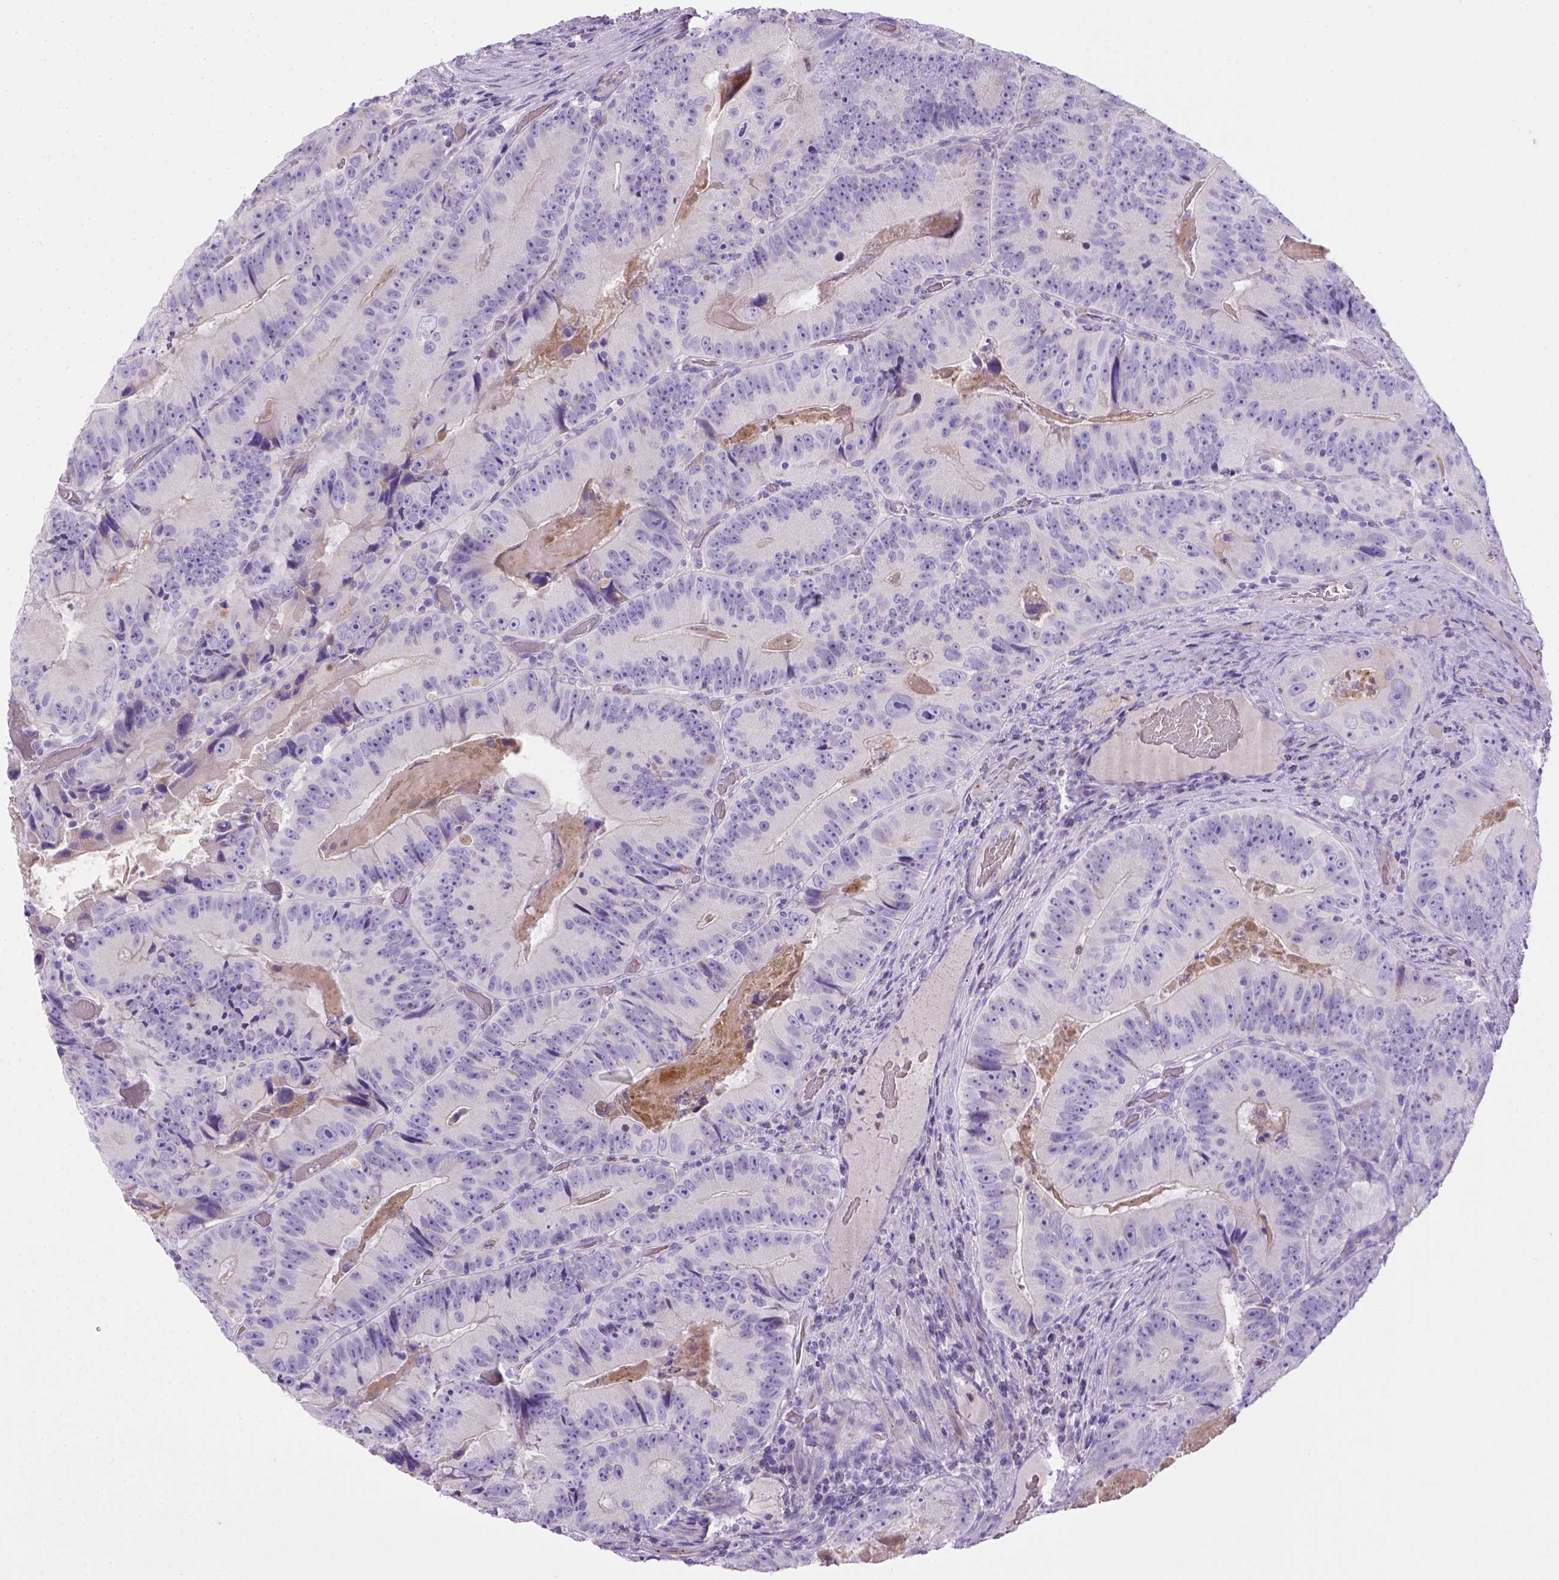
{"staining": {"intensity": "negative", "quantity": "none", "location": "none"}, "tissue": "colorectal cancer", "cell_type": "Tumor cells", "image_type": "cancer", "snomed": [{"axis": "morphology", "description": "Adenocarcinoma, NOS"}, {"axis": "topography", "description": "Colon"}], "caption": "DAB (3,3'-diaminobenzidine) immunohistochemical staining of colorectal adenocarcinoma demonstrates no significant expression in tumor cells. The staining was performed using DAB (3,3'-diaminobenzidine) to visualize the protein expression in brown, while the nuclei were stained in blue with hematoxylin (Magnification: 20x).", "gene": "BAAT", "patient": {"sex": "female", "age": 86}}